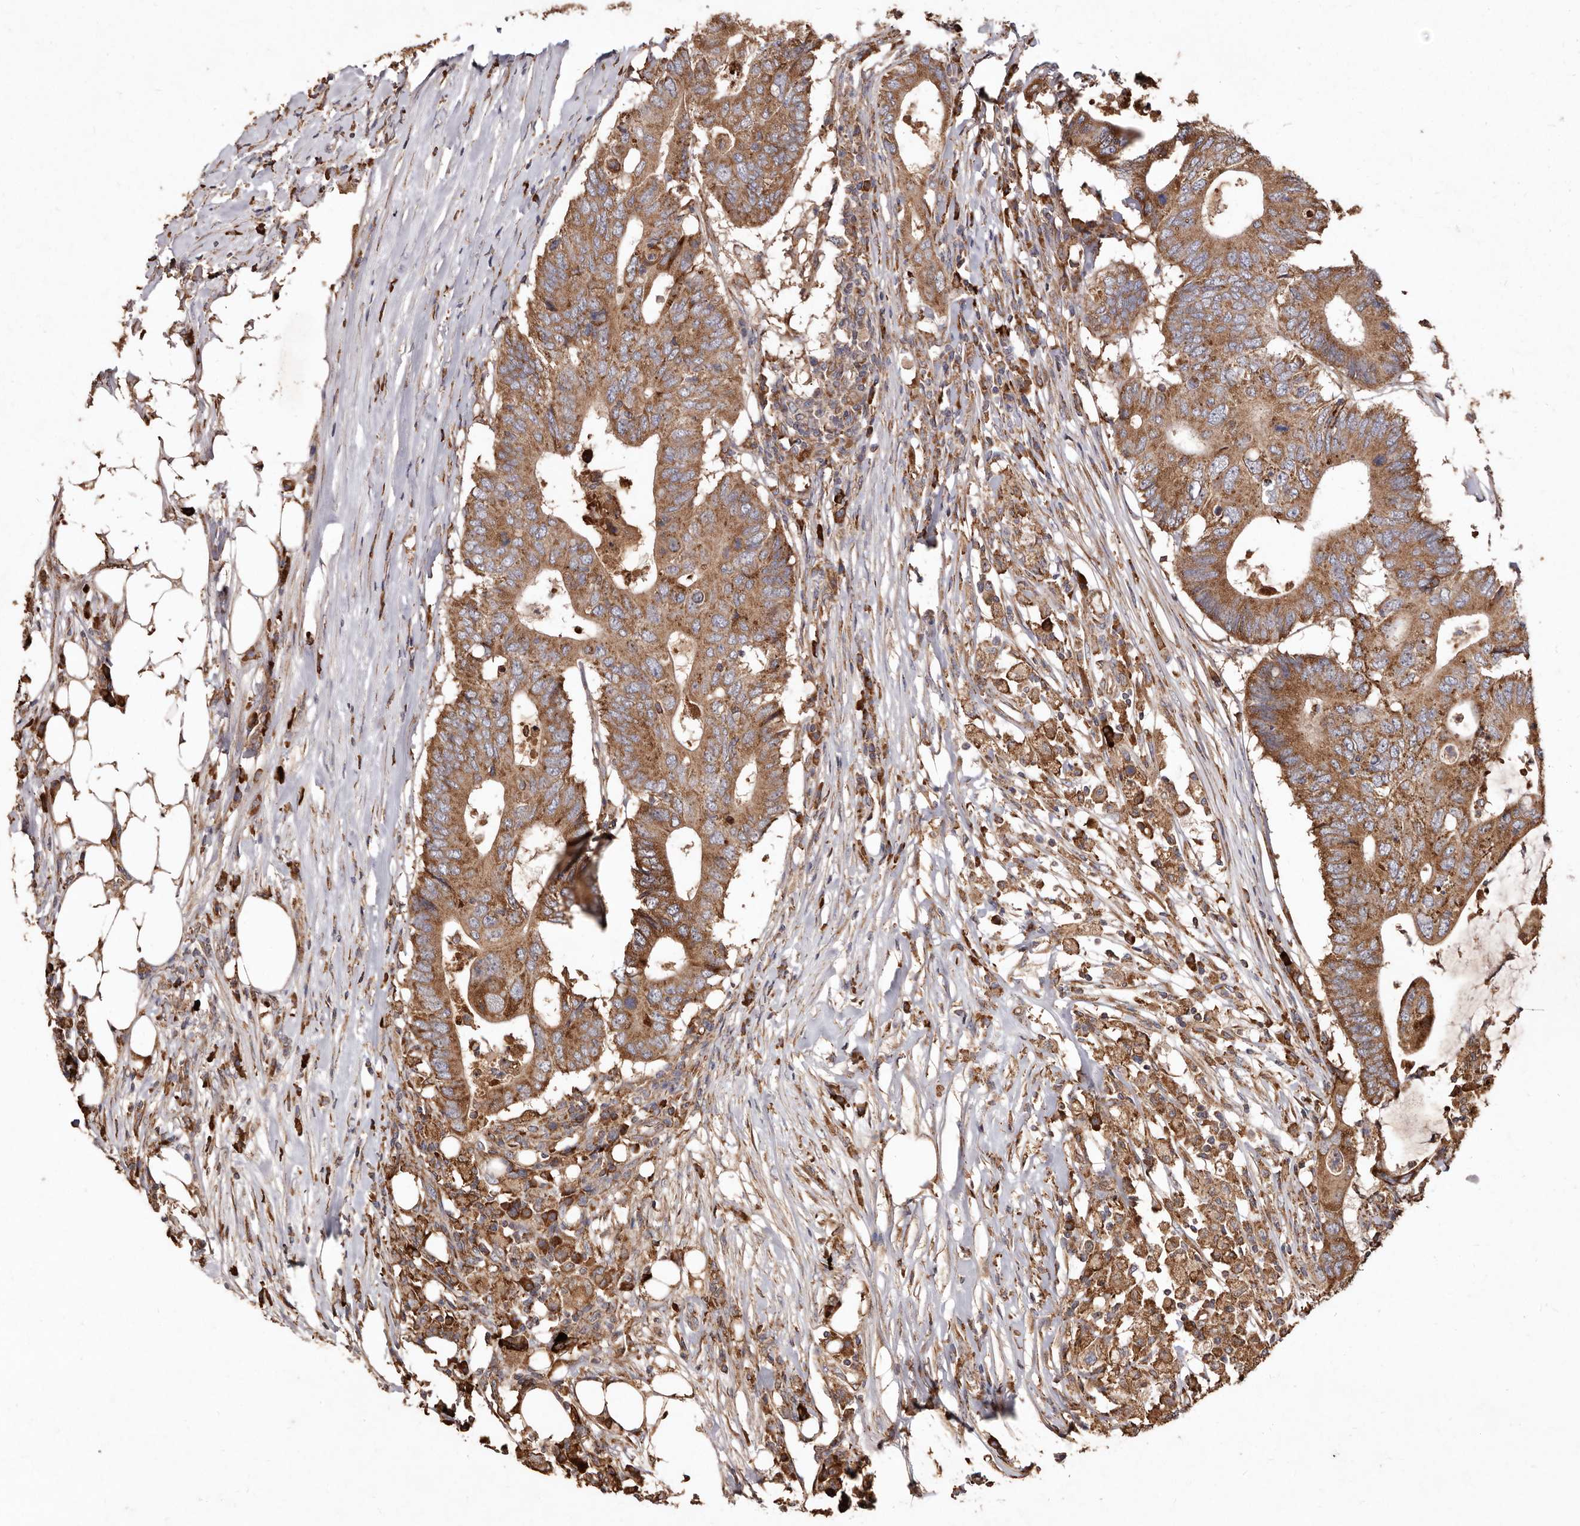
{"staining": {"intensity": "moderate", "quantity": ">75%", "location": "cytoplasmic/membranous"}, "tissue": "colorectal cancer", "cell_type": "Tumor cells", "image_type": "cancer", "snomed": [{"axis": "morphology", "description": "Adenocarcinoma, NOS"}, {"axis": "topography", "description": "Colon"}], "caption": "A medium amount of moderate cytoplasmic/membranous positivity is seen in approximately >75% of tumor cells in colorectal cancer (adenocarcinoma) tissue.", "gene": "STEAP2", "patient": {"sex": "male", "age": 71}}